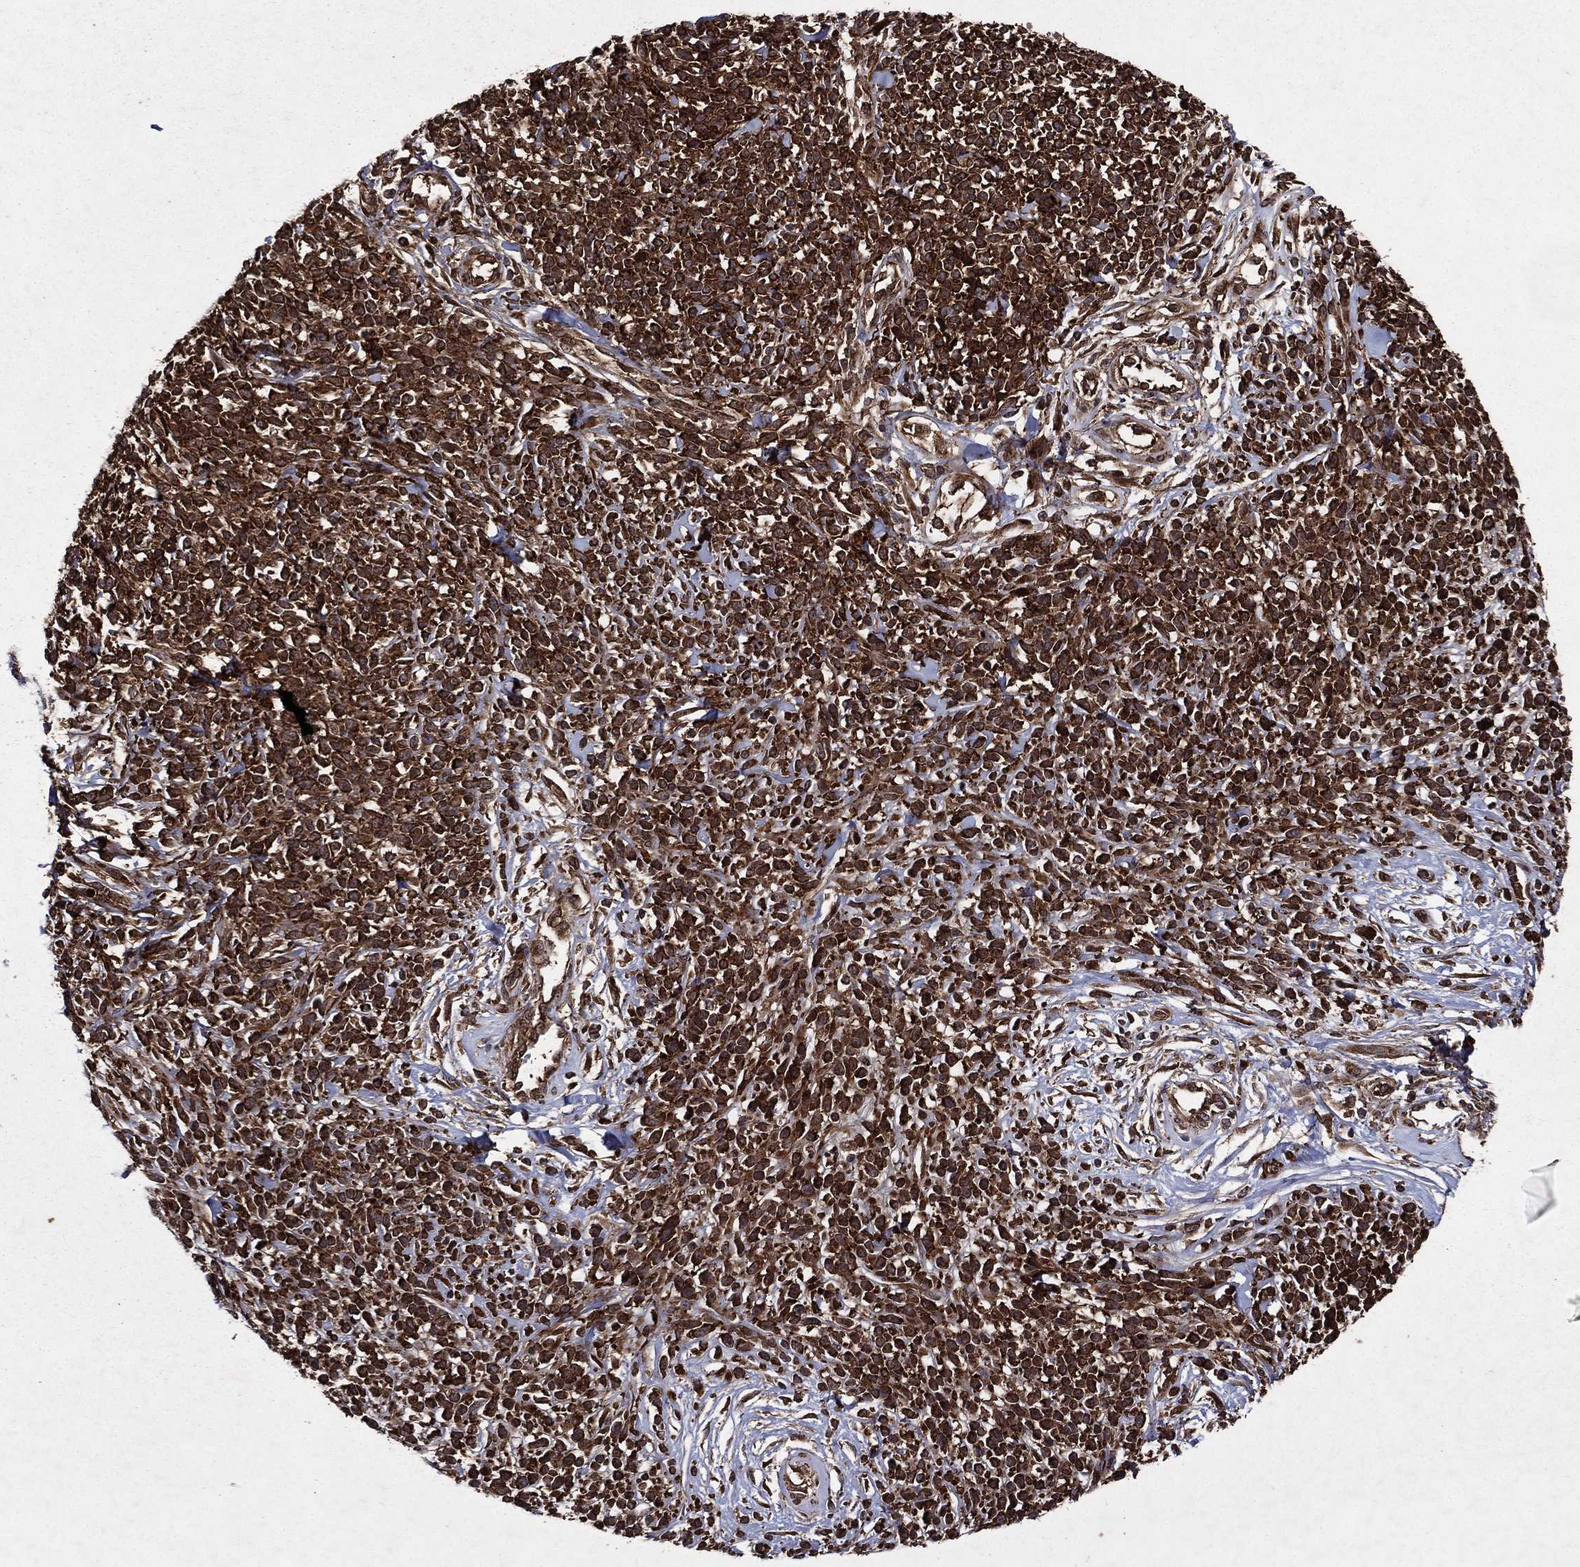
{"staining": {"intensity": "strong", "quantity": ">75%", "location": "cytoplasmic/membranous"}, "tissue": "melanoma", "cell_type": "Tumor cells", "image_type": "cancer", "snomed": [{"axis": "morphology", "description": "Malignant melanoma, NOS"}, {"axis": "topography", "description": "Skin"}, {"axis": "topography", "description": "Skin of trunk"}], "caption": "About >75% of tumor cells in human melanoma exhibit strong cytoplasmic/membranous protein positivity as visualized by brown immunohistochemical staining.", "gene": "EIF2B4", "patient": {"sex": "male", "age": 74}}